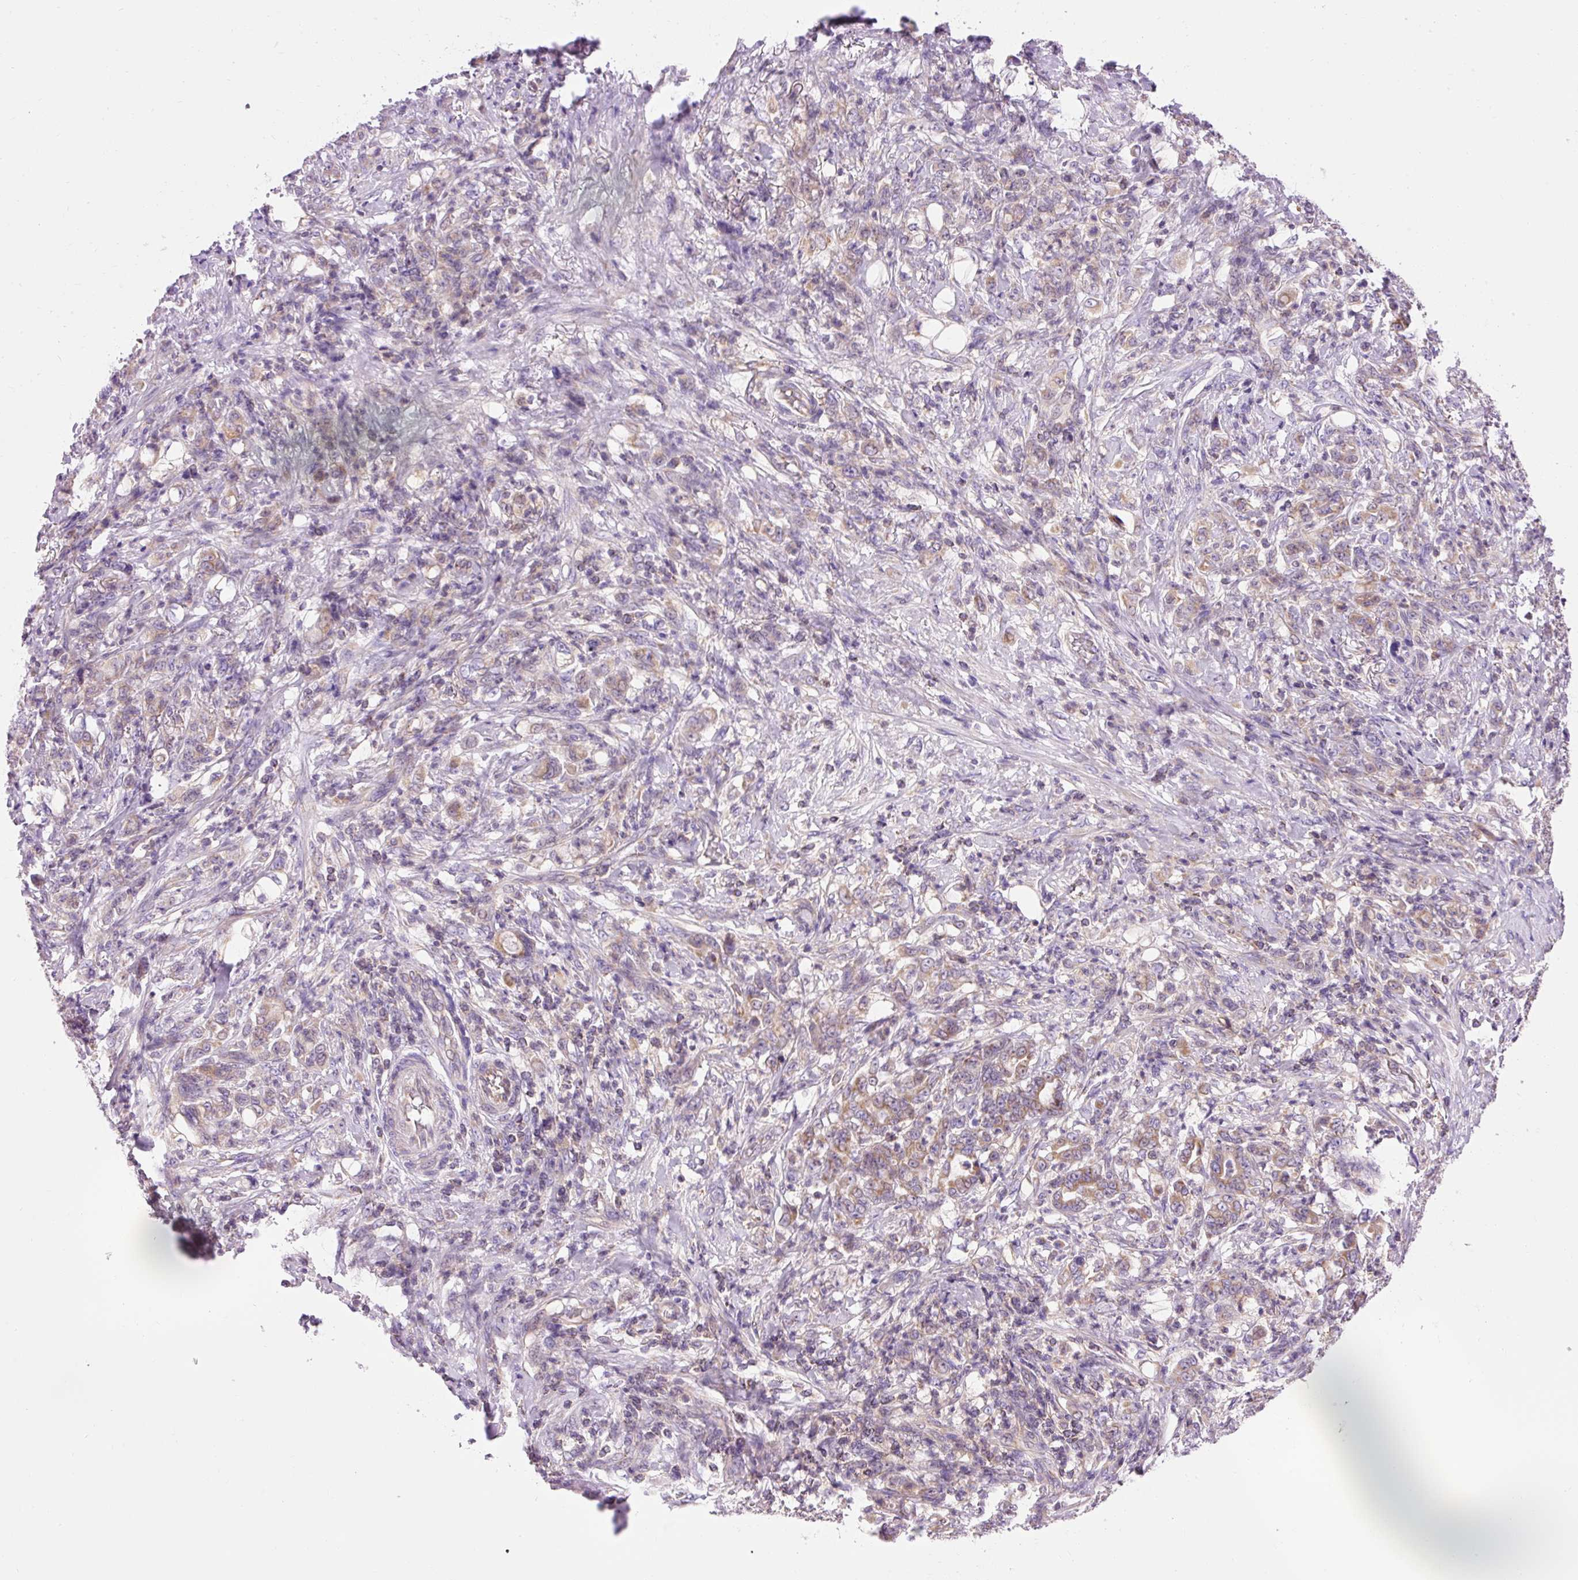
{"staining": {"intensity": "moderate", "quantity": "<25%", "location": "cytoplasmic/membranous"}, "tissue": "stomach cancer", "cell_type": "Tumor cells", "image_type": "cancer", "snomed": [{"axis": "morphology", "description": "Adenocarcinoma, NOS"}, {"axis": "topography", "description": "Stomach"}], "caption": "Tumor cells reveal moderate cytoplasmic/membranous staining in about <25% of cells in adenocarcinoma (stomach).", "gene": "IMMT", "patient": {"sex": "female", "age": 79}}